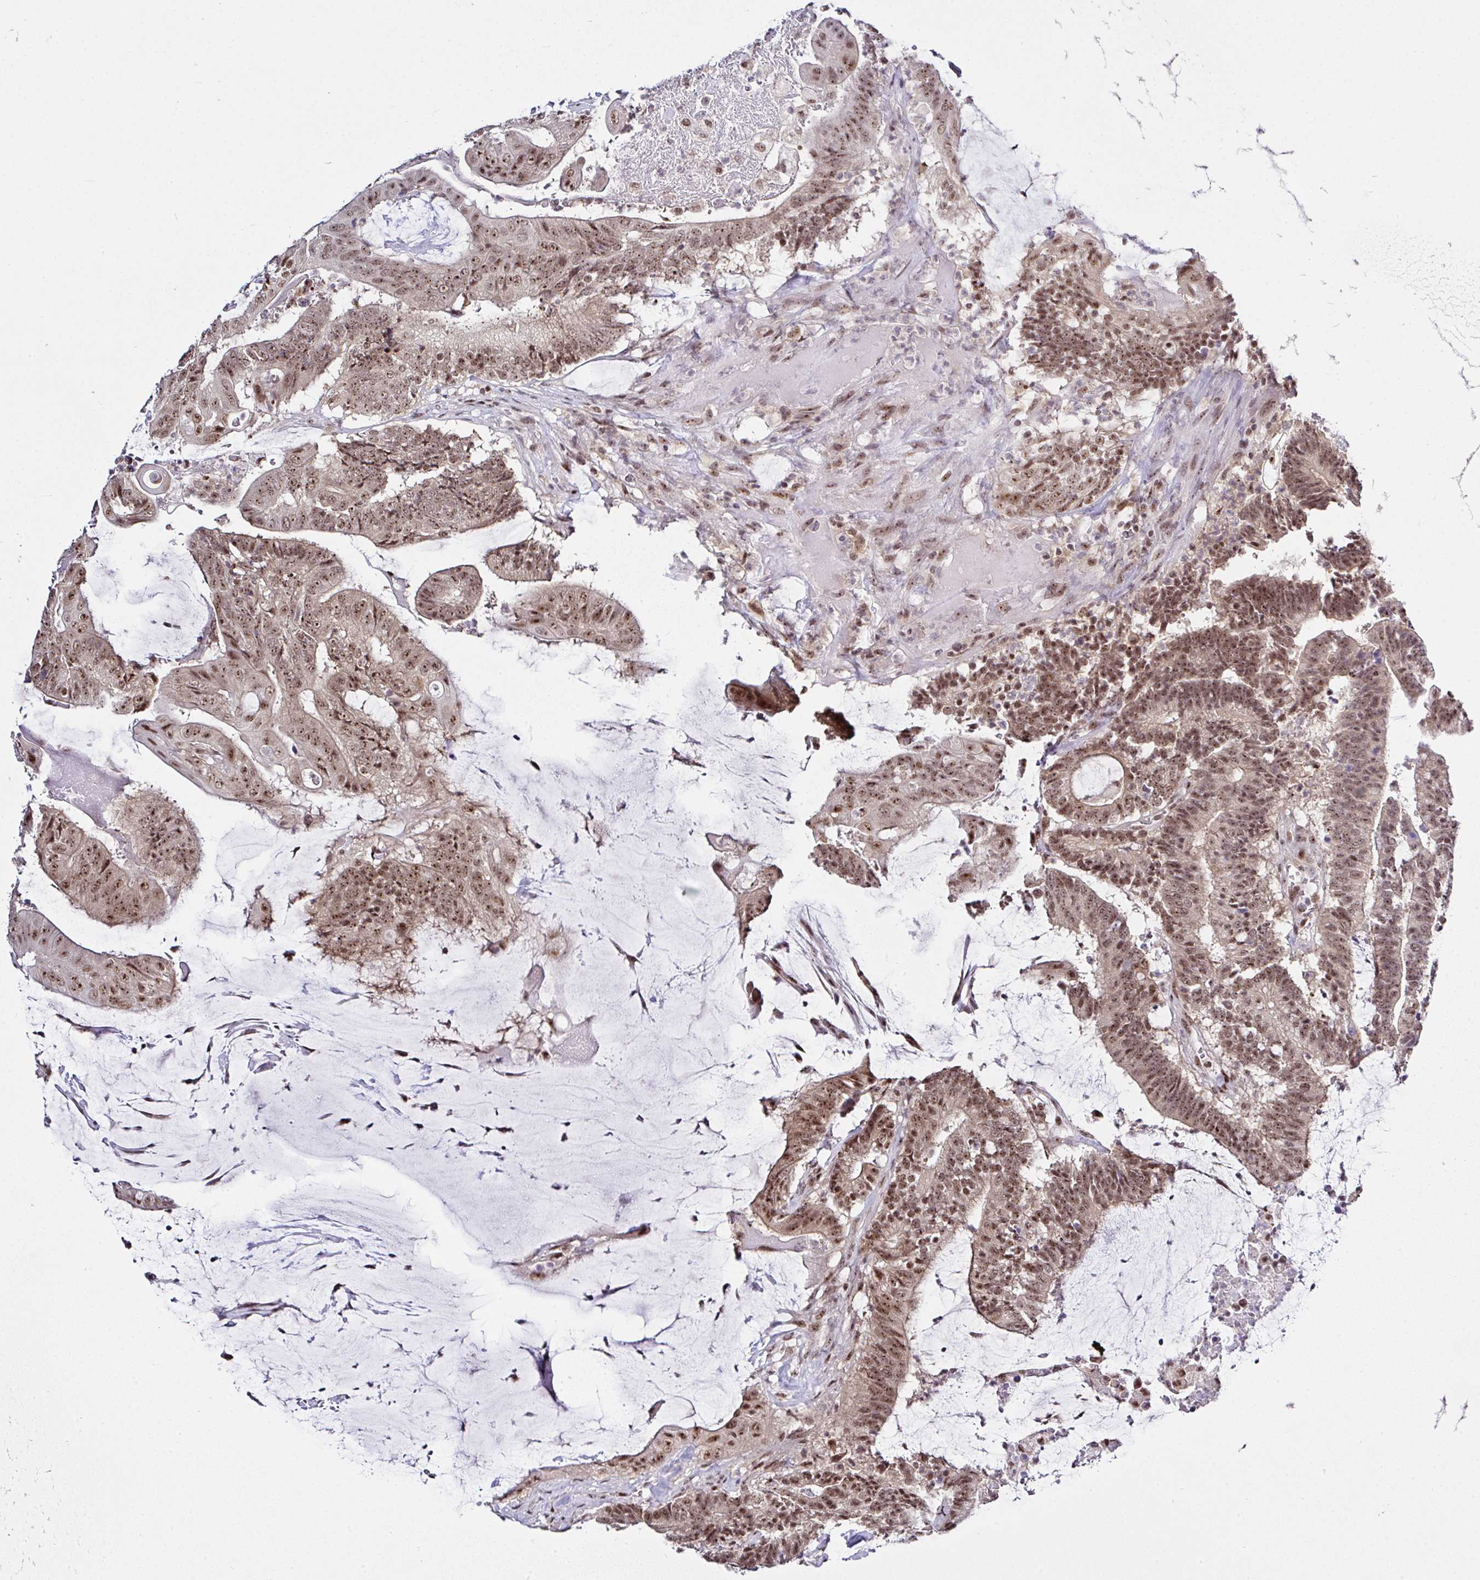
{"staining": {"intensity": "moderate", "quantity": ">75%", "location": "nuclear"}, "tissue": "colorectal cancer", "cell_type": "Tumor cells", "image_type": "cancer", "snomed": [{"axis": "morphology", "description": "Adenocarcinoma, NOS"}, {"axis": "topography", "description": "Colon"}], "caption": "Brown immunohistochemical staining in colorectal cancer exhibits moderate nuclear staining in about >75% of tumor cells. (Stains: DAB (3,3'-diaminobenzidine) in brown, nuclei in blue, Microscopy: brightfield microscopy at high magnification).", "gene": "PTPN2", "patient": {"sex": "female", "age": 43}}